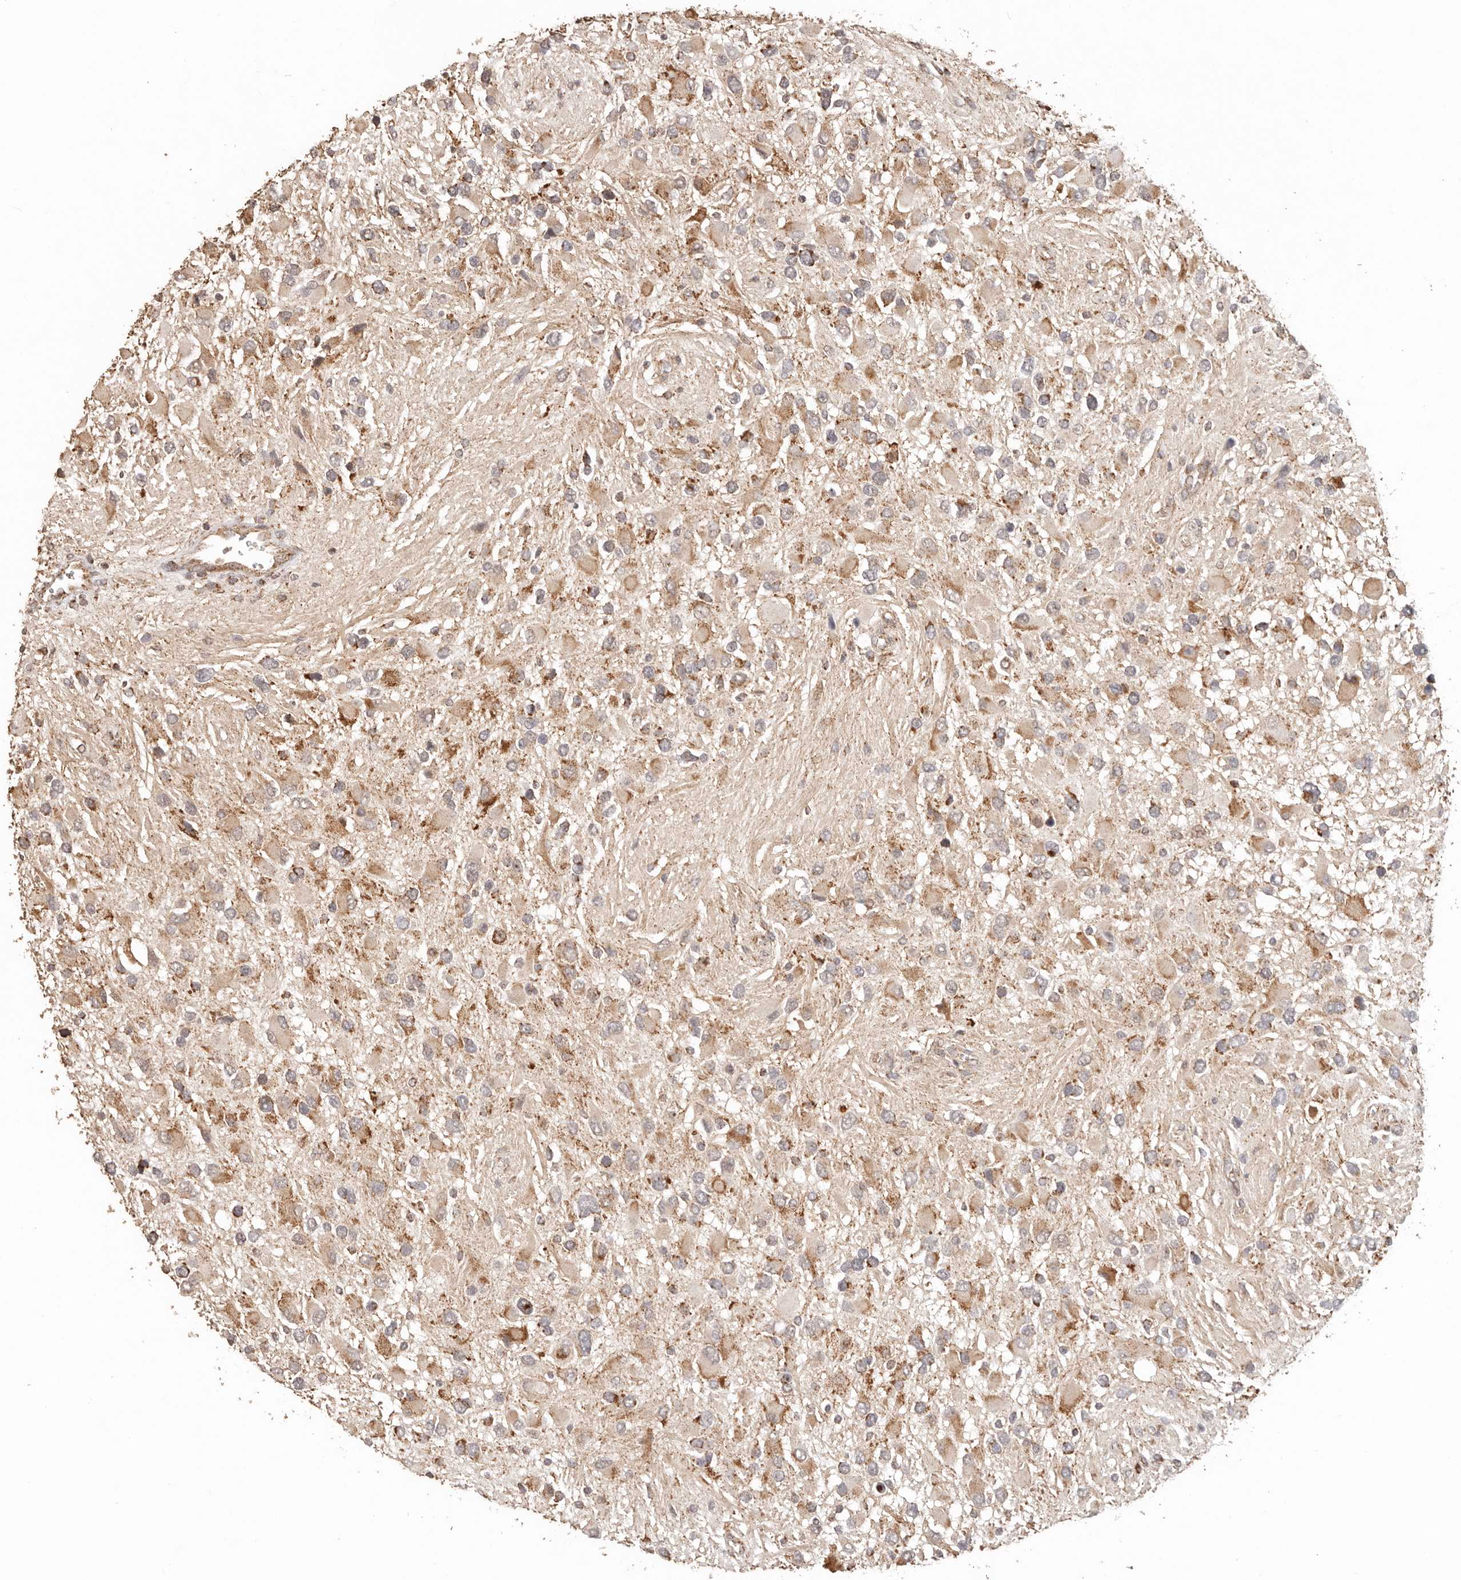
{"staining": {"intensity": "moderate", "quantity": ">75%", "location": "cytoplasmic/membranous"}, "tissue": "glioma", "cell_type": "Tumor cells", "image_type": "cancer", "snomed": [{"axis": "morphology", "description": "Glioma, malignant, High grade"}, {"axis": "topography", "description": "Brain"}], "caption": "High-grade glioma (malignant) stained with DAB immunohistochemistry (IHC) displays medium levels of moderate cytoplasmic/membranous staining in about >75% of tumor cells.", "gene": "NDUFB11", "patient": {"sex": "male", "age": 53}}